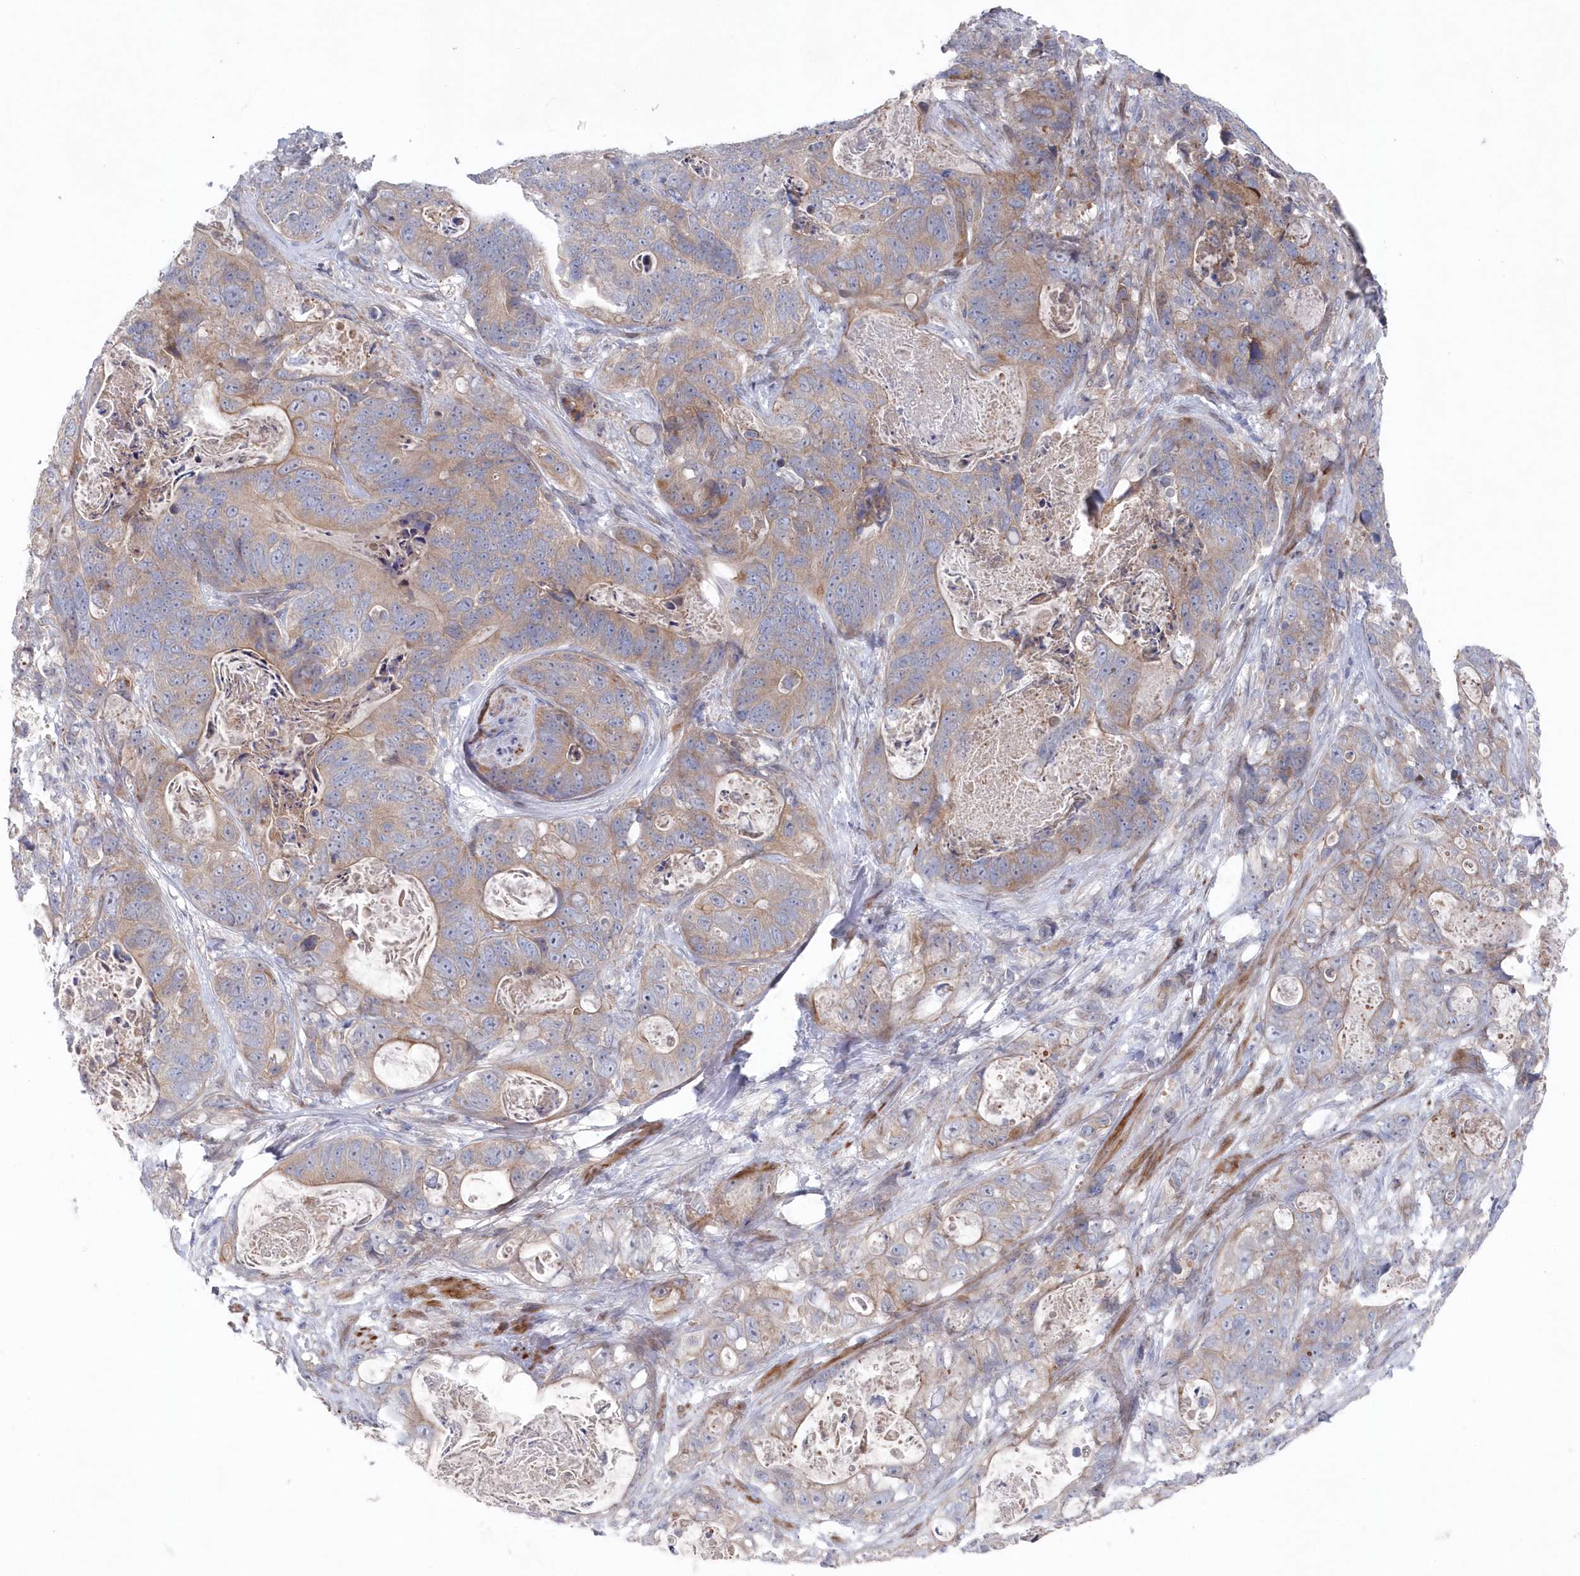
{"staining": {"intensity": "weak", "quantity": "25%-75%", "location": "cytoplasmic/membranous"}, "tissue": "stomach cancer", "cell_type": "Tumor cells", "image_type": "cancer", "snomed": [{"axis": "morphology", "description": "Normal tissue, NOS"}, {"axis": "morphology", "description": "Adenocarcinoma, NOS"}, {"axis": "topography", "description": "Stomach"}], "caption": "Immunohistochemical staining of stomach cancer demonstrates low levels of weak cytoplasmic/membranous protein expression in approximately 25%-75% of tumor cells.", "gene": "KIAA1586", "patient": {"sex": "female", "age": 89}}